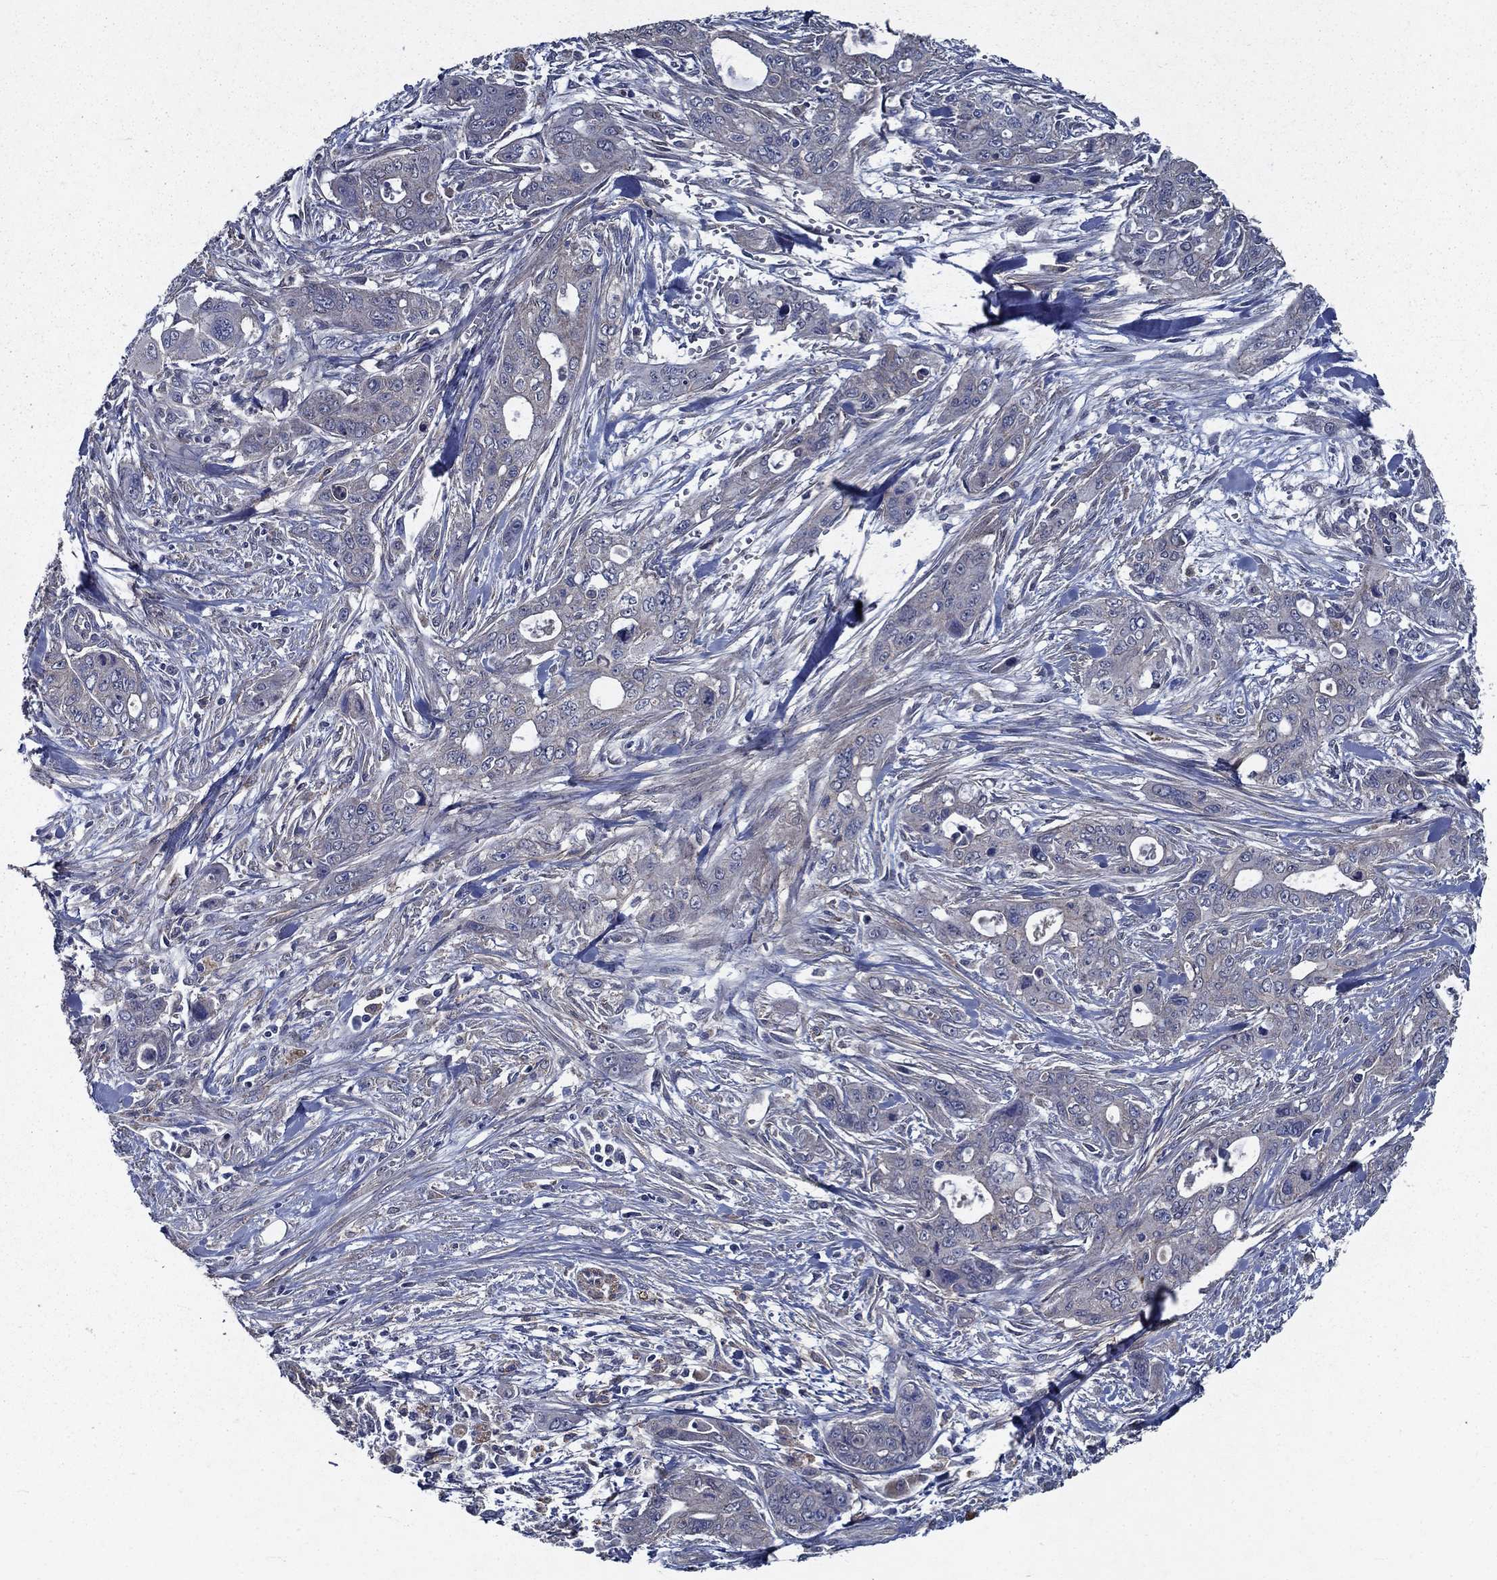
{"staining": {"intensity": "negative", "quantity": "none", "location": "none"}, "tissue": "pancreatic cancer", "cell_type": "Tumor cells", "image_type": "cancer", "snomed": [{"axis": "morphology", "description": "Adenocarcinoma, NOS"}, {"axis": "topography", "description": "Pancreas"}], "caption": "High power microscopy image of an immunohistochemistry micrograph of pancreatic cancer, revealing no significant positivity in tumor cells. (DAB immunohistochemistry (IHC) with hematoxylin counter stain).", "gene": "SLC44A1", "patient": {"sex": "male", "age": 47}}